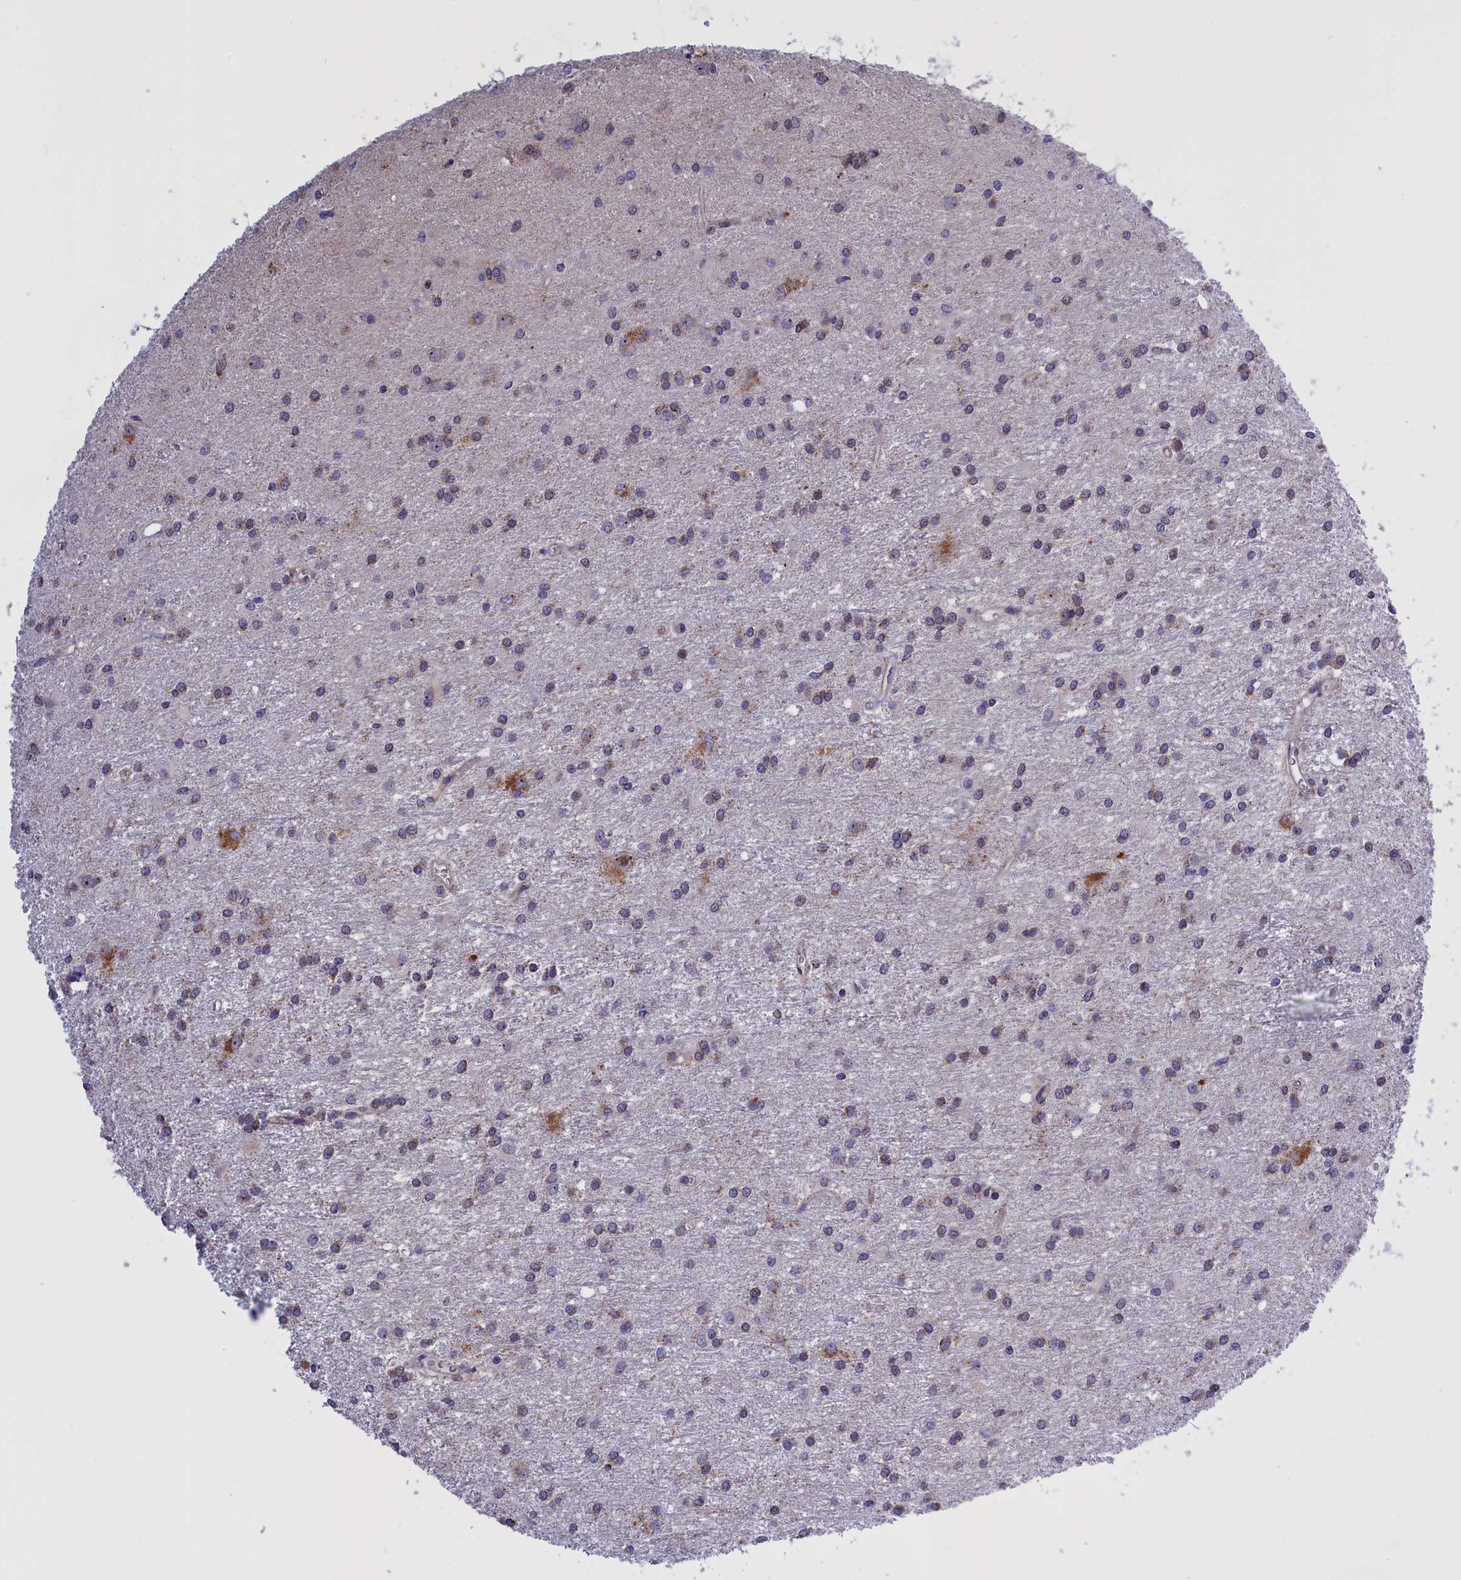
{"staining": {"intensity": "weak", "quantity": "<25%", "location": "cytoplasmic/membranous"}, "tissue": "glioma", "cell_type": "Tumor cells", "image_type": "cancer", "snomed": [{"axis": "morphology", "description": "Glioma, malignant, High grade"}, {"axis": "topography", "description": "Brain"}], "caption": "Histopathology image shows no significant protein staining in tumor cells of glioma.", "gene": "MPND", "patient": {"sex": "female", "age": 50}}